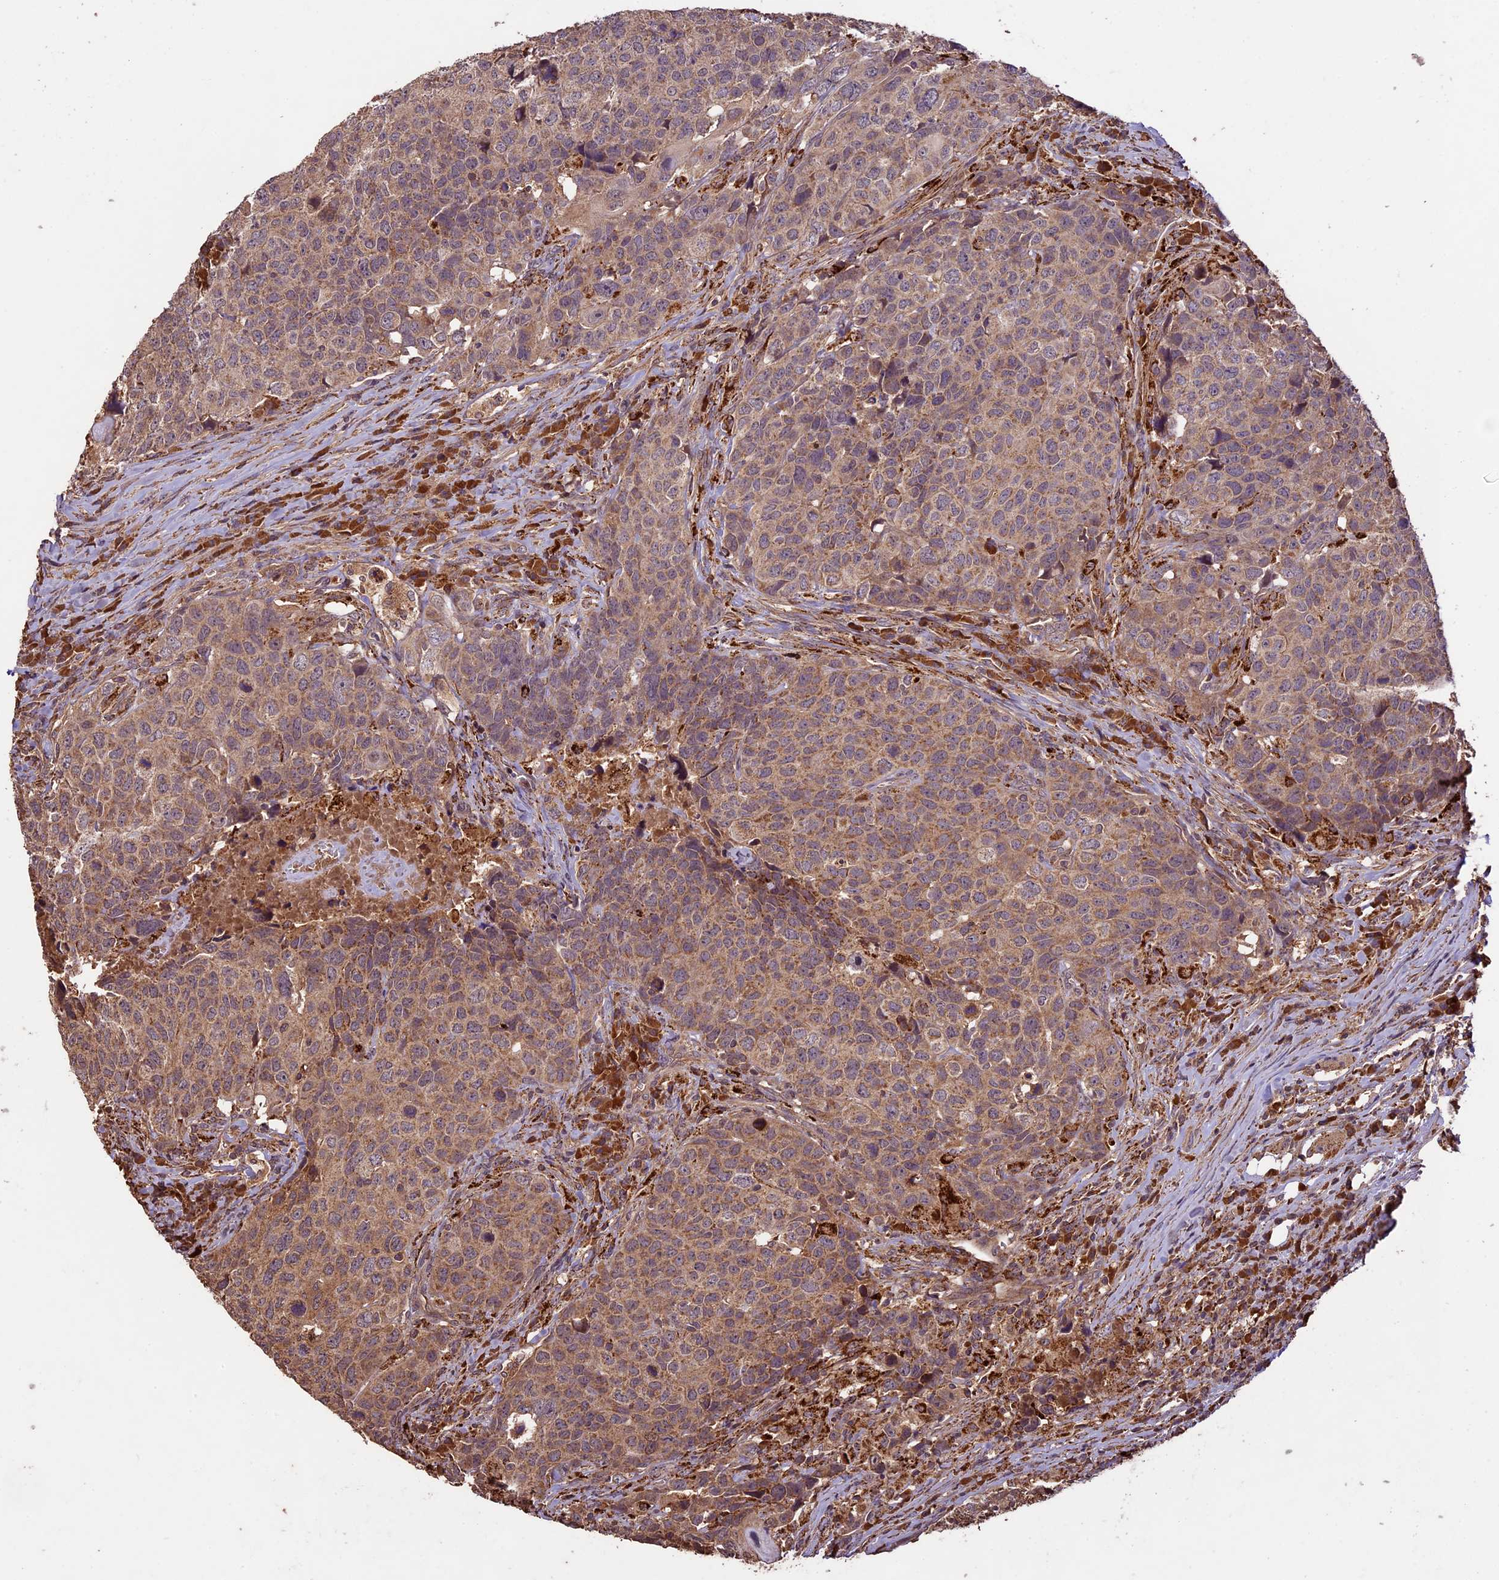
{"staining": {"intensity": "moderate", "quantity": ">75%", "location": "cytoplasmic/membranous"}, "tissue": "head and neck cancer", "cell_type": "Tumor cells", "image_type": "cancer", "snomed": [{"axis": "morphology", "description": "Squamous cell carcinoma, NOS"}, {"axis": "topography", "description": "Head-Neck"}], "caption": "Tumor cells show medium levels of moderate cytoplasmic/membranous expression in about >75% of cells in head and neck cancer.", "gene": "CRLF1", "patient": {"sex": "male", "age": 66}}